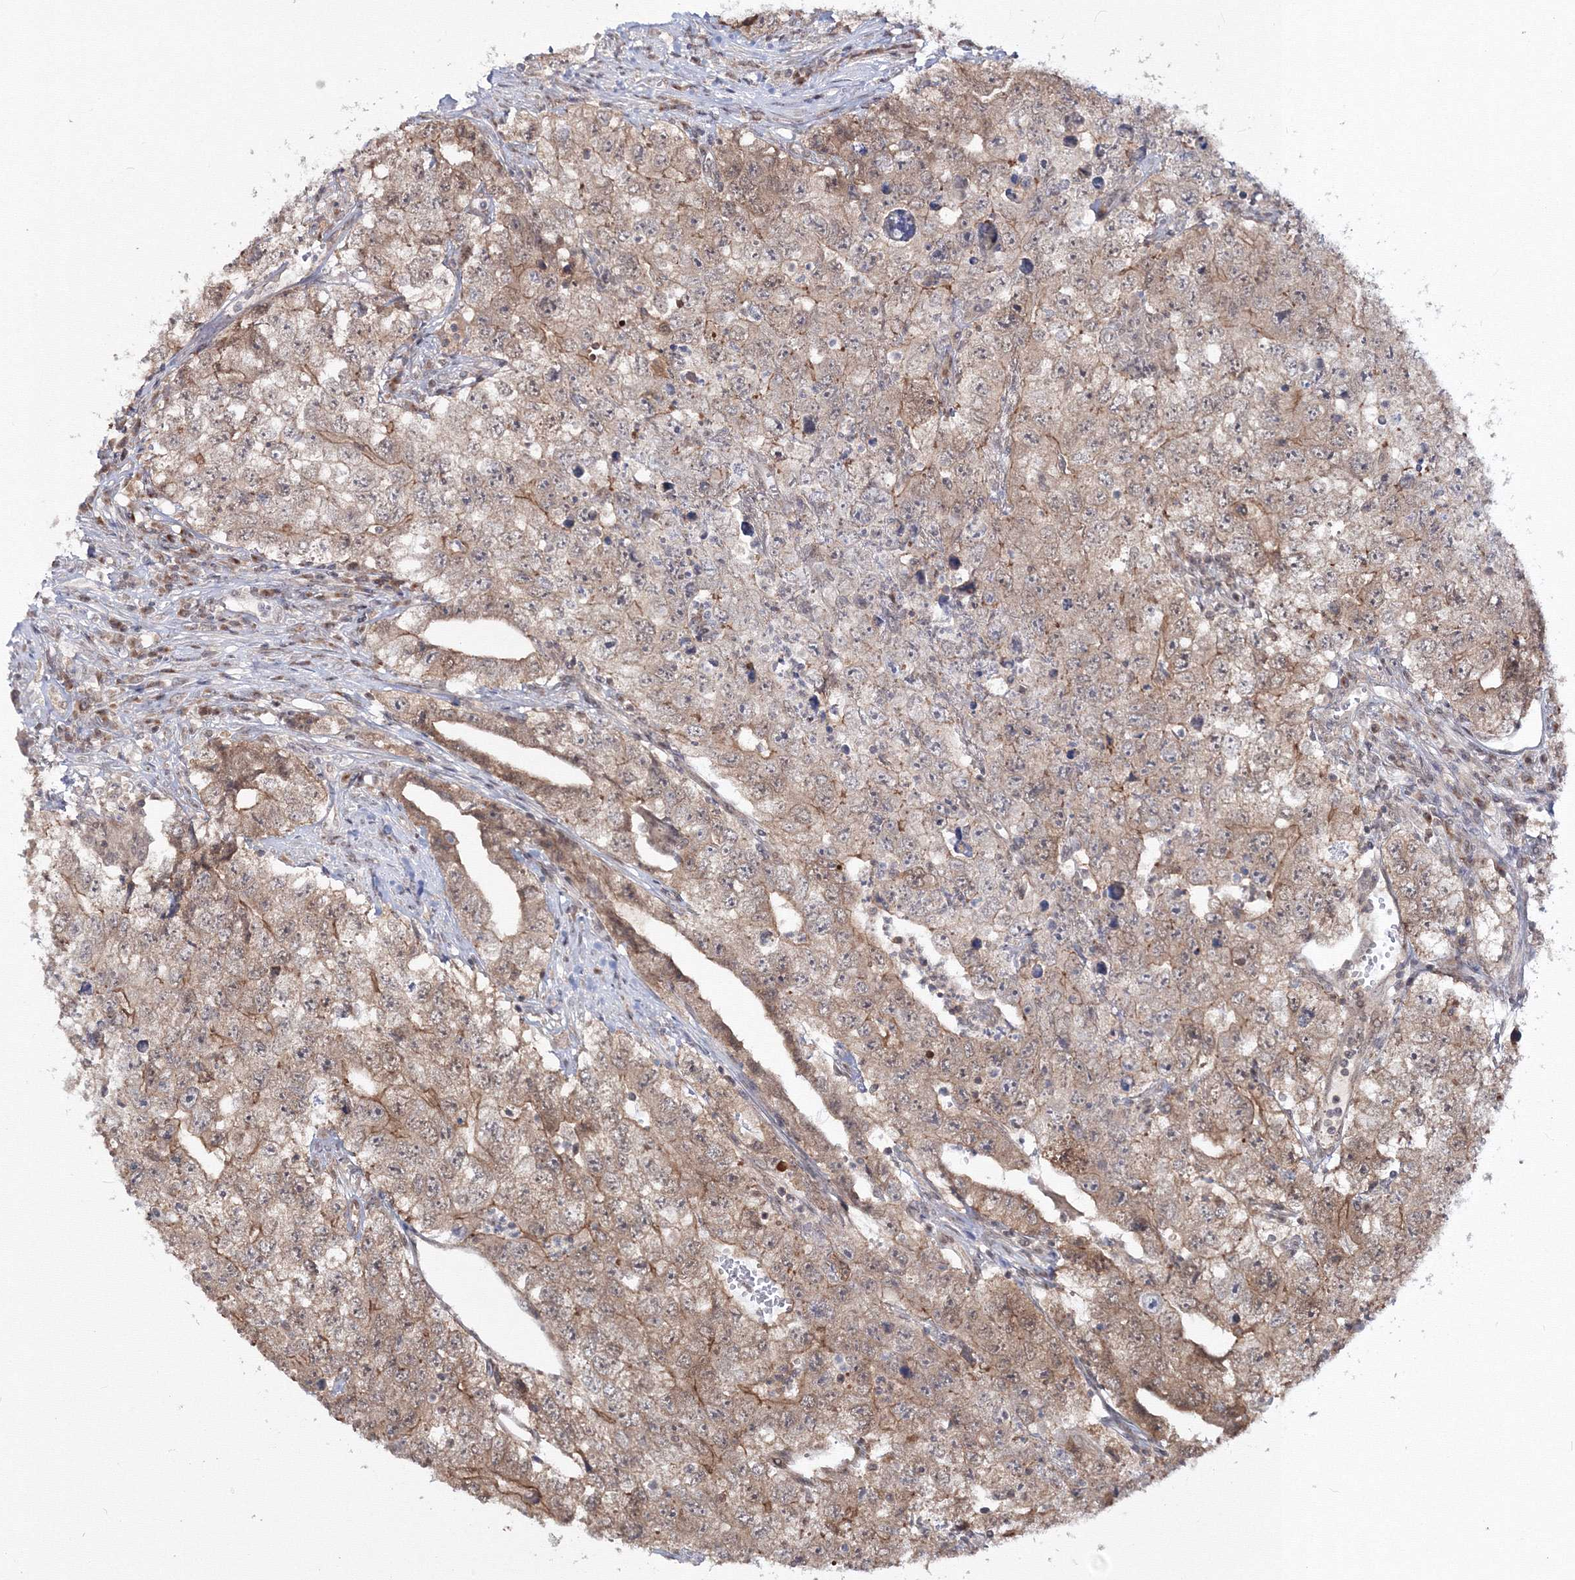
{"staining": {"intensity": "moderate", "quantity": ">75%", "location": "cytoplasmic/membranous"}, "tissue": "testis cancer", "cell_type": "Tumor cells", "image_type": "cancer", "snomed": [{"axis": "morphology", "description": "Seminoma, NOS"}, {"axis": "morphology", "description": "Carcinoma, Embryonal, NOS"}, {"axis": "topography", "description": "Testis"}], "caption": "The image shows immunohistochemical staining of embryonal carcinoma (testis). There is moderate cytoplasmic/membranous positivity is present in approximately >75% of tumor cells. (brown staining indicates protein expression, while blue staining denotes nuclei).", "gene": "ZFAND6", "patient": {"sex": "male", "age": 43}}